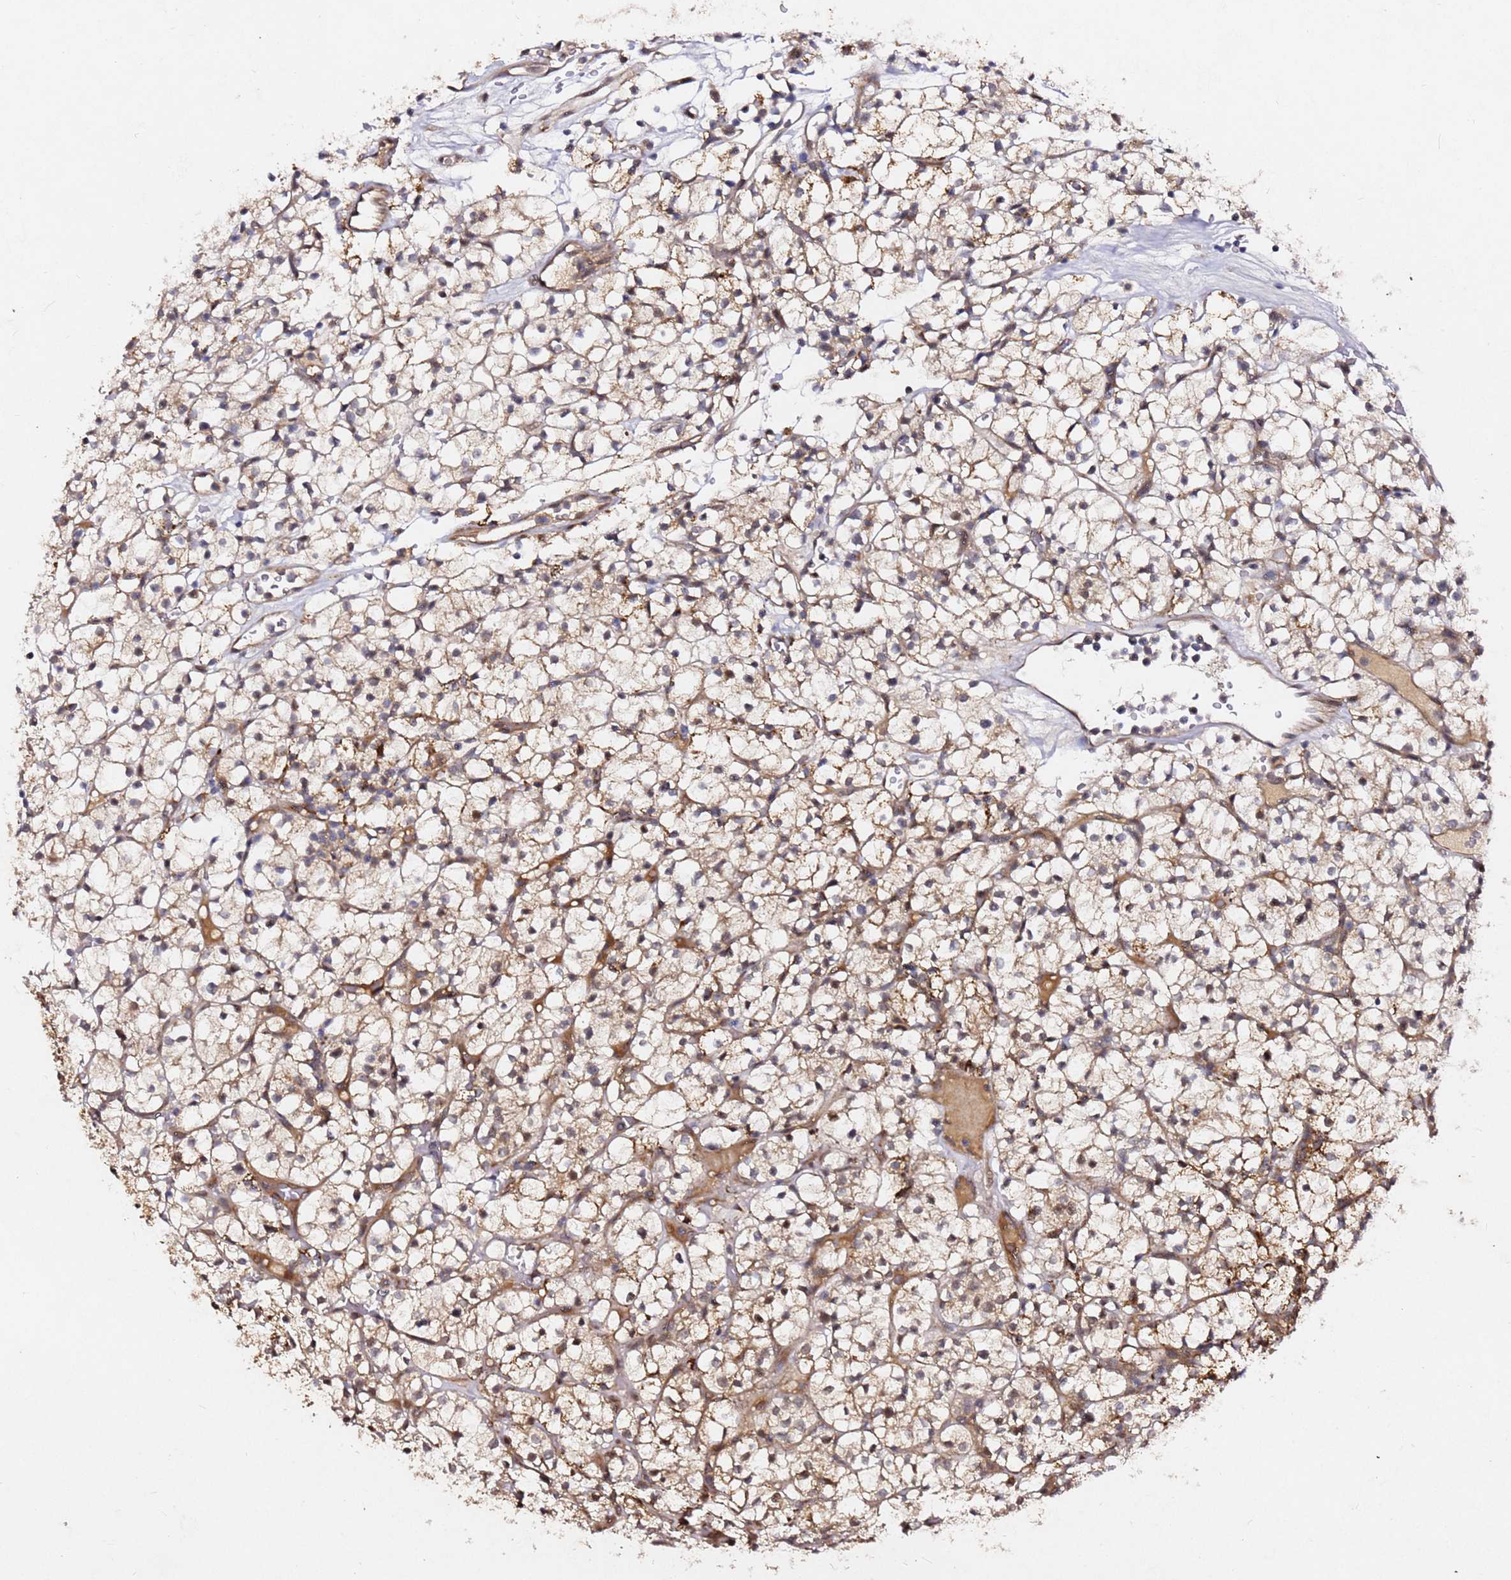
{"staining": {"intensity": "moderate", "quantity": ">75%", "location": "cytoplasmic/membranous"}, "tissue": "renal cancer", "cell_type": "Tumor cells", "image_type": "cancer", "snomed": [{"axis": "morphology", "description": "Adenocarcinoma, NOS"}, {"axis": "topography", "description": "Kidney"}], "caption": "High-magnification brightfield microscopy of renal cancer (adenocarcinoma) stained with DAB (brown) and counterstained with hematoxylin (blue). tumor cells exhibit moderate cytoplasmic/membranous expression is identified in about>75% of cells. The protein is shown in brown color, while the nuclei are stained blue.", "gene": "ALG11", "patient": {"sex": "female", "age": 64}}